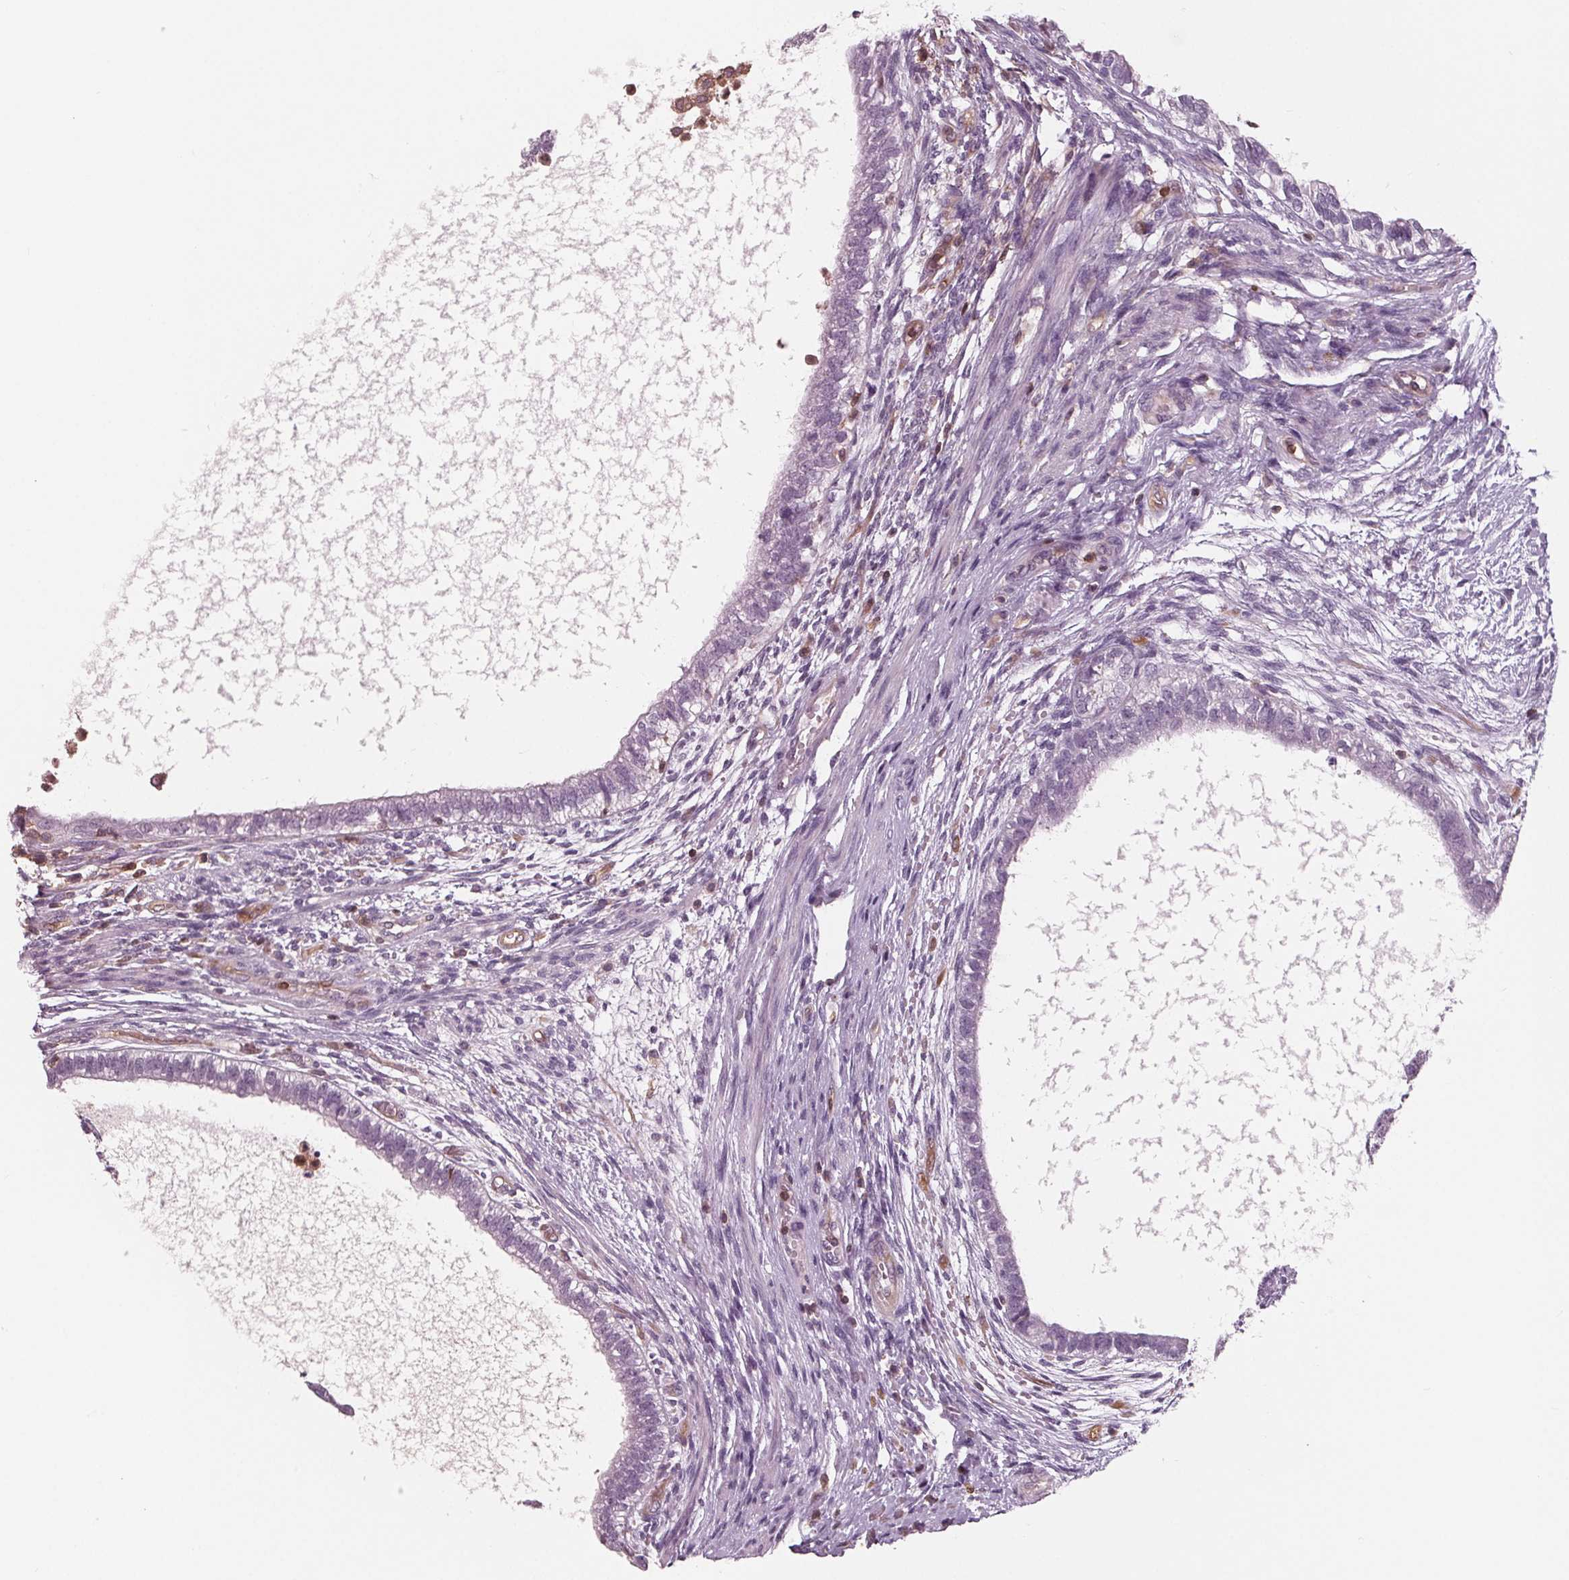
{"staining": {"intensity": "negative", "quantity": "none", "location": "none"}, "tissue": "testis cancer", "cell_type": "Tumor cells", "image_type": "cancer", "snomed": [{"axis": "morphology", "description": "Carcinoma, Embryonal, NOS"}, {"axis": "topography", "description": "Testis"}], "caption": "The image demonstrates no significant staining in tumor cells of testis cancer.", "gene": "ARHGAP25", "patient": {"sex": "male", "age": 26}}